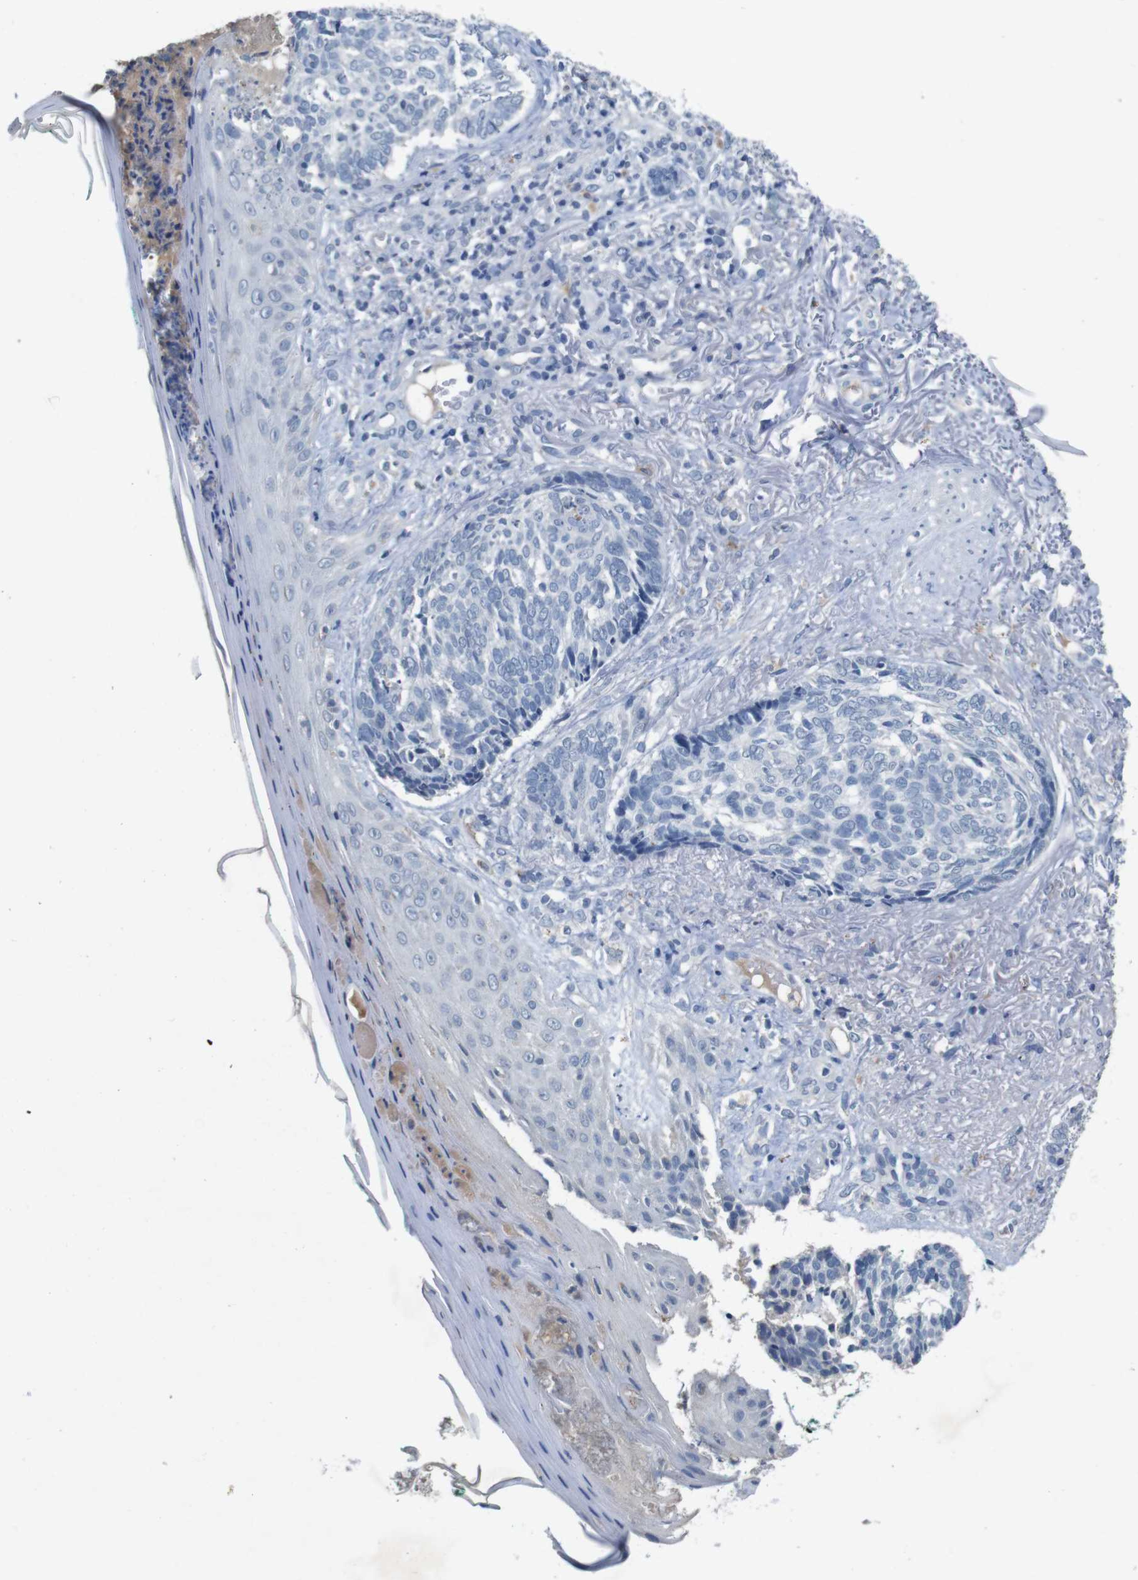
{"staining": {"intensity": "negative", "quantity": "none", "location": "none"}, "tissue": "skin cancer", "cell_type": "Tumor cells", "image_type": "cancer", "snomed": [{"axis": "morphology", "description": "Basal cell carcinoma"}, {"axis": "topography", "description": "Skin"}], "caption": "The micrograph reveals no significant expression in tumor cells of basal cell carcinoma (skin). (Brightfield microscopy of DAB (3,3'-diaminobenzidine) immunohistochemistry at high magnification).", "gene": "SLC2A8", "patient": {"sex": "male", "age": 43}}